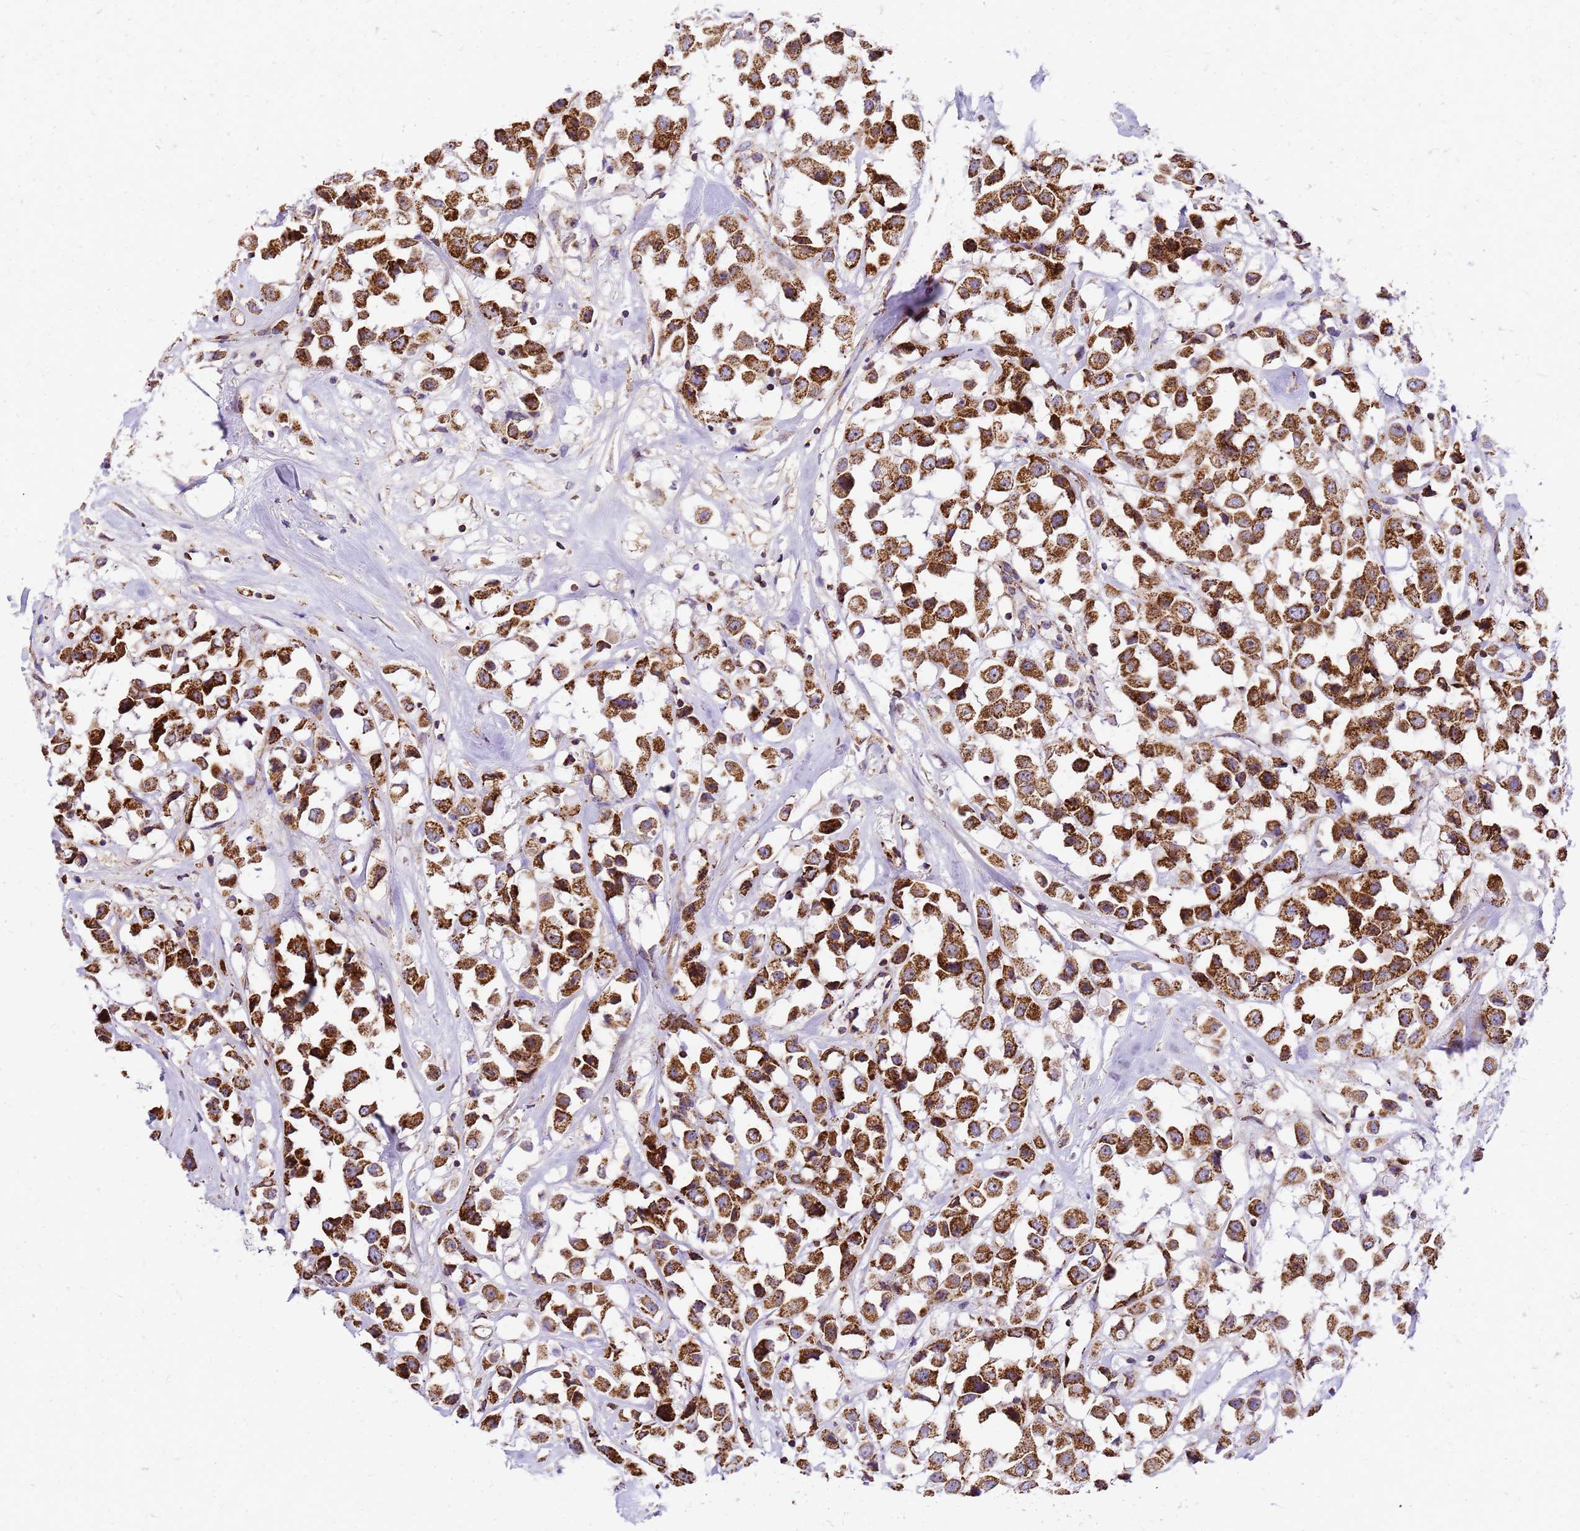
{"staining": {"intensity": "strong", "quantity": ">75%", "location": "cytoplasmic/membranous"}, "tissue": "breast cancer", "cell_type": "Tumor cells", "image_type": "cancer", "snomed": [{"axis": "morphology", "description": "Duct carcinoma"}, {"axis": "topography", "description": "Breast"}], "caption": "IHC (DAB (3,3'-diaminobenzidine)) staining of breast cancer reveals strong cytoplasmic/membranous protein positivity in approximately >75% of tumor cells.", "gene": "MRPS26", "patient": {"sex": "female", "age": 61}}